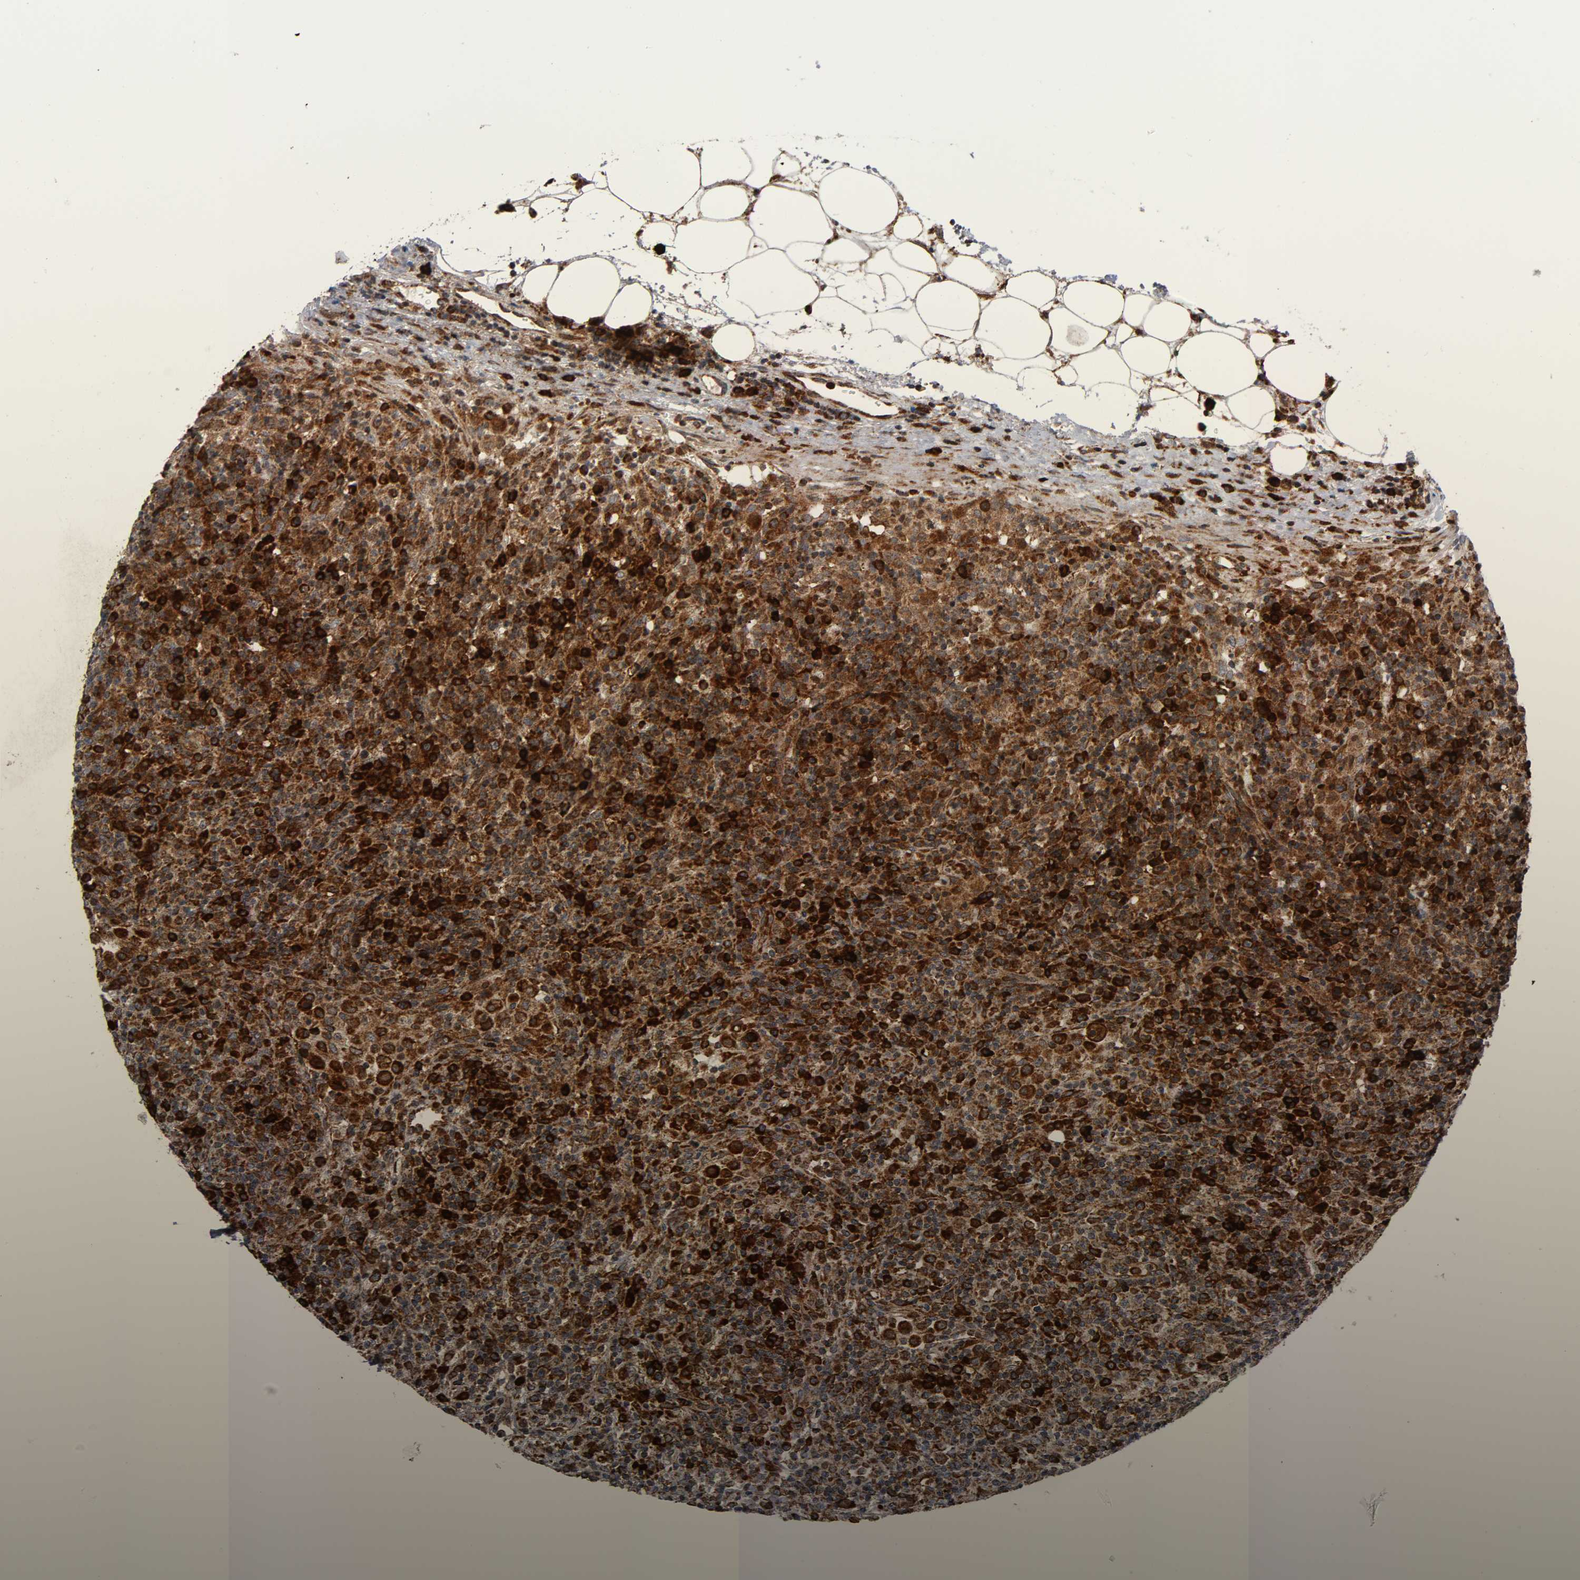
{"staining": {"intensity": "strong", "quantity": ">75%", "location": "cytoplasmic/membranous"}, "tissue": "lymphoma", "cell_type": "Tumor cells", "image_type": "cancer", "snomed": [{"axis": "morphology", "description": "Hodgkin's disease, NOS"}, {"axis": "topography", "description": "Lymph node"}], "caption": "Protein staining shows strong cytoplasmic/membranous expression in about >75% of tumor cells in lymphoma. Nuclei are stained in blue.", "gene": "MAP3K1", "patient": {"sex": "male", "age": 65}}